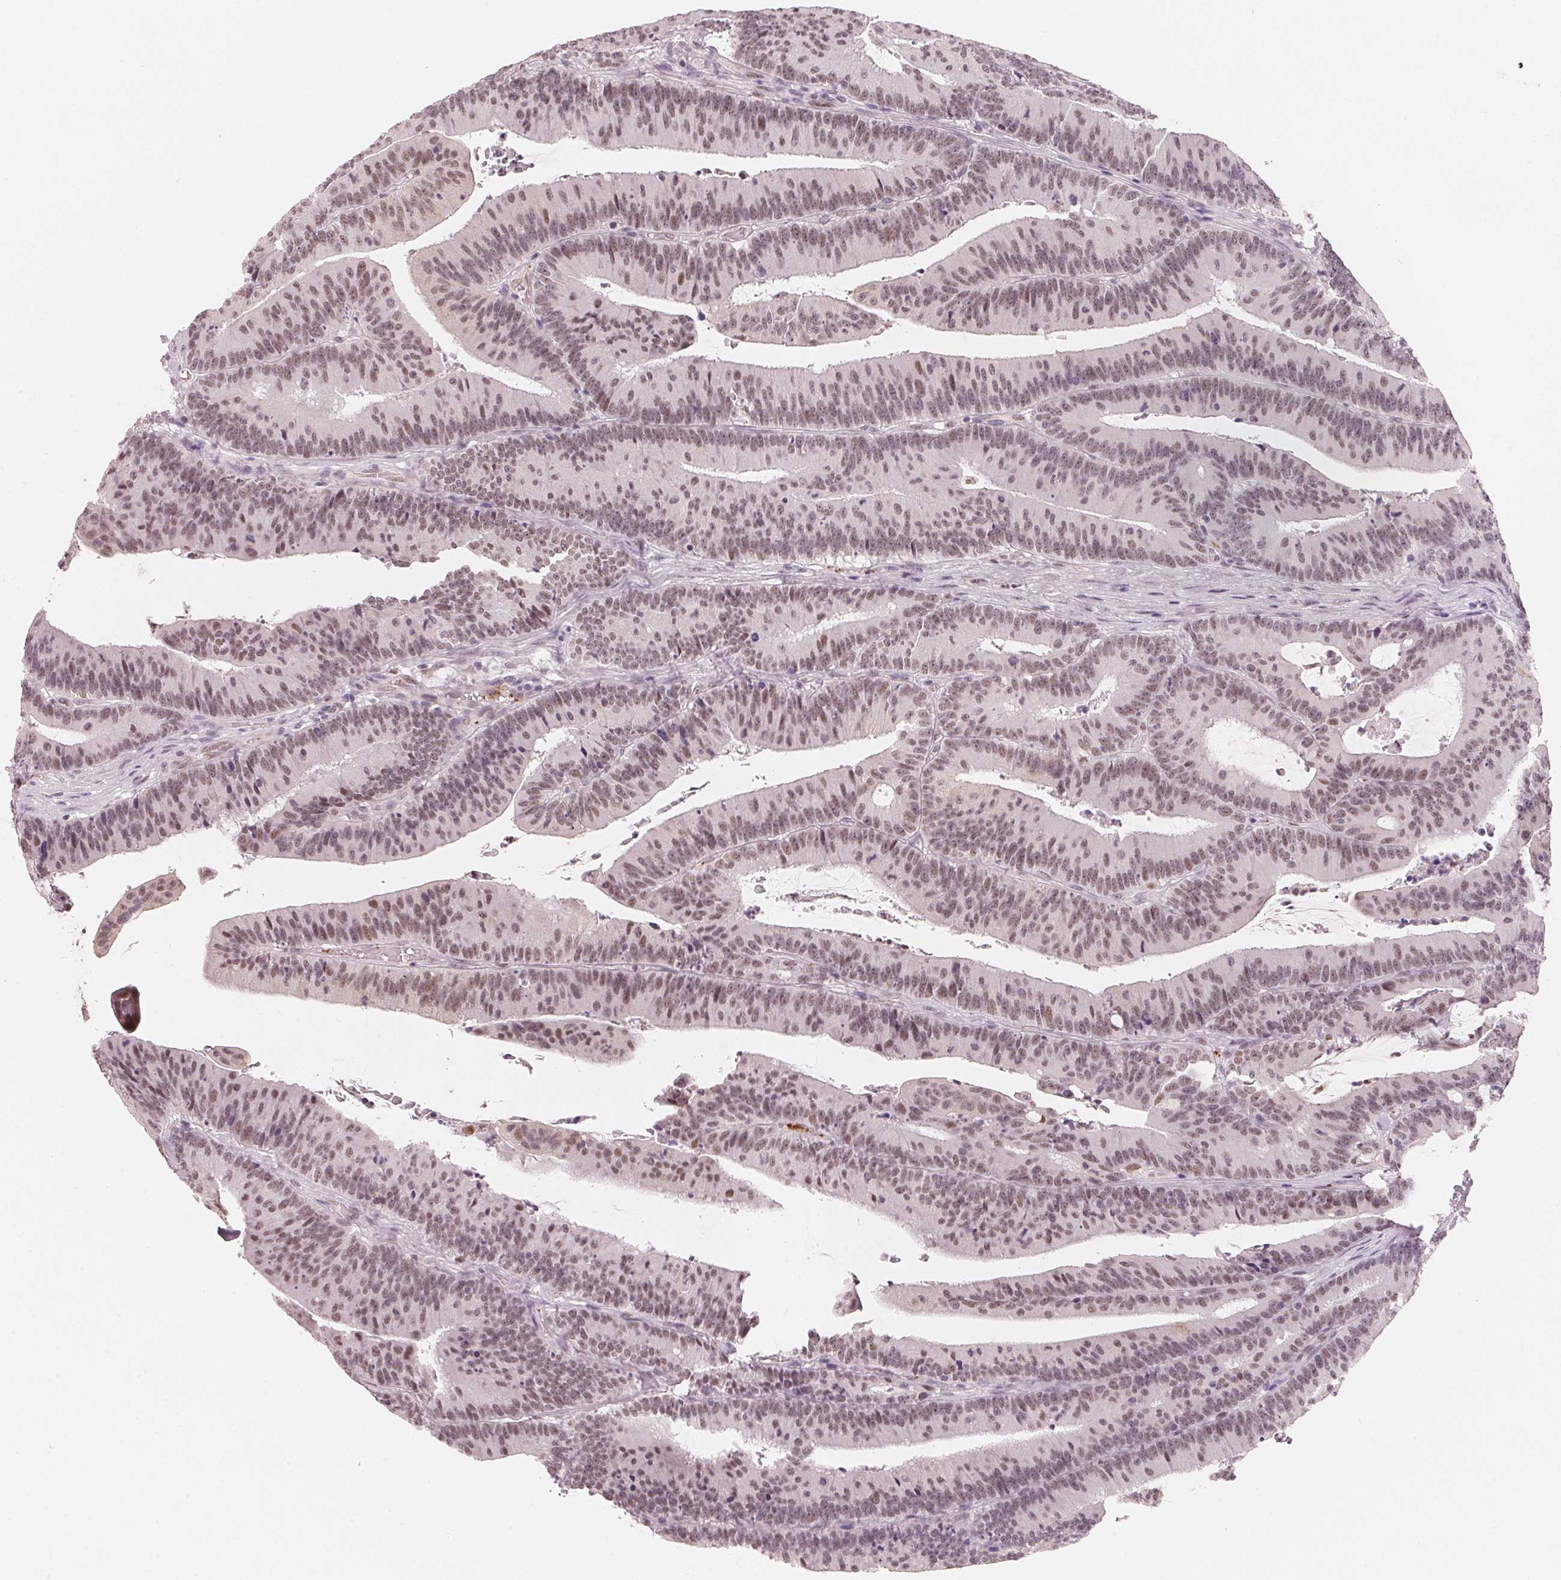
{"staining": {"intensity": "weak", "quantity": ">75%", "location": "nuclear"}, "tissue": "colorectal cancer", "cell_type": "Tumor cells", "image_type": "cancer", "snomed": [{"axis": "morphology", "description": "Adenocarcinoma, NOS"}, {"axis": "topography", "description": "Colon"}], "caption": "A low amount of weak nuclear expression is present in approximately >75% of tumor cells in colorectal adenocarcinoma tissue.", "gene": "ARHGAP22", "patient": {"sex": "female", "age": 78}}